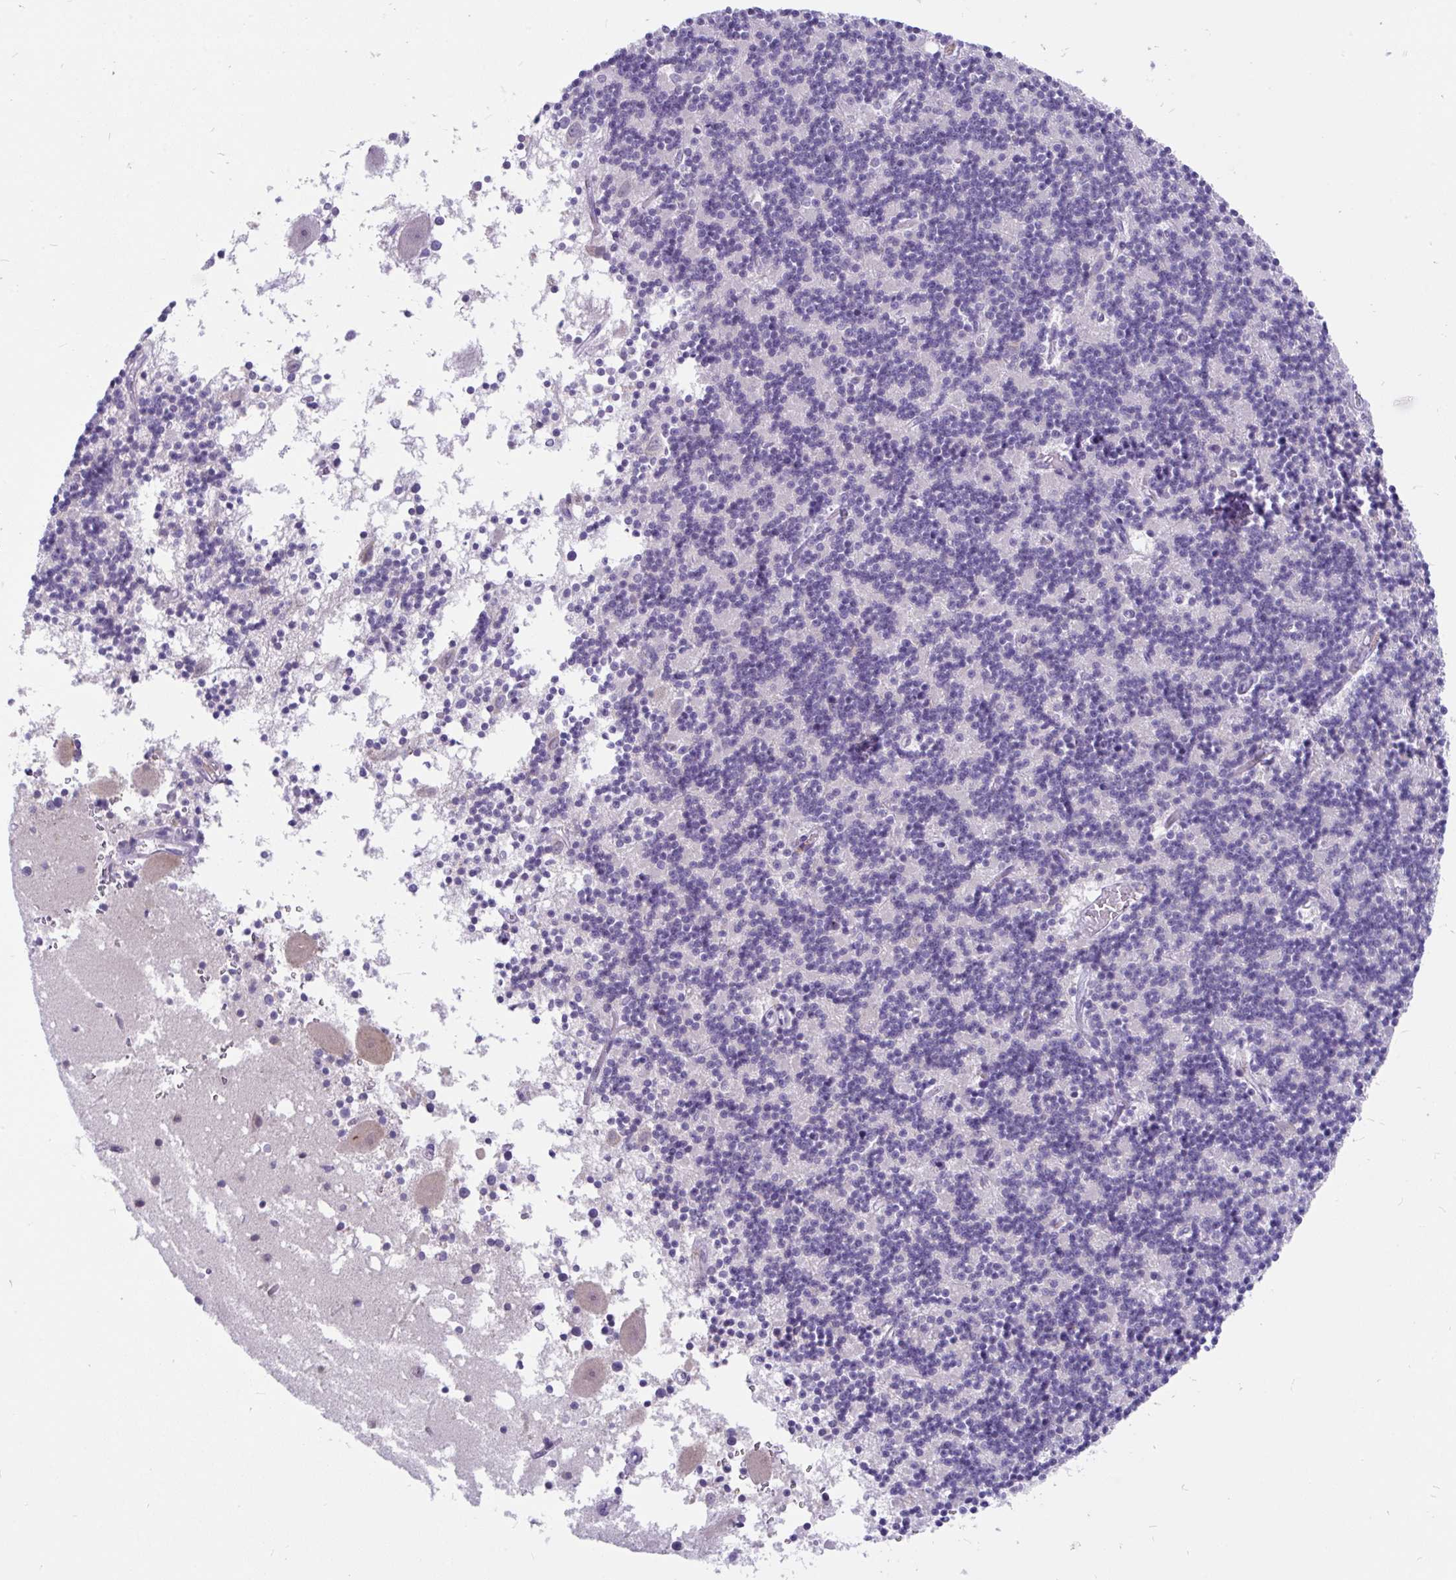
{"staining": {"intensity": "negative", "quantity": "none", "location": "none"}, "tissue": "cerebellum", "cell_type": "Cells in granular layer", "image_type": "normal", "snomed": [{"axis": "morphology", "description": "Normal tissue, NOS"}, {"axis": "topography", "description": "Cerebellum"}], "caption": "IHC micrograph of normal cerebellum: cerebellum stained with DAB (3,3'-diaminobenzidine) demonstrates no significant protein positivity in cells in granular layer.", "gene": "KIAA2013", "patient": {"sex": "male", "age": 54}}